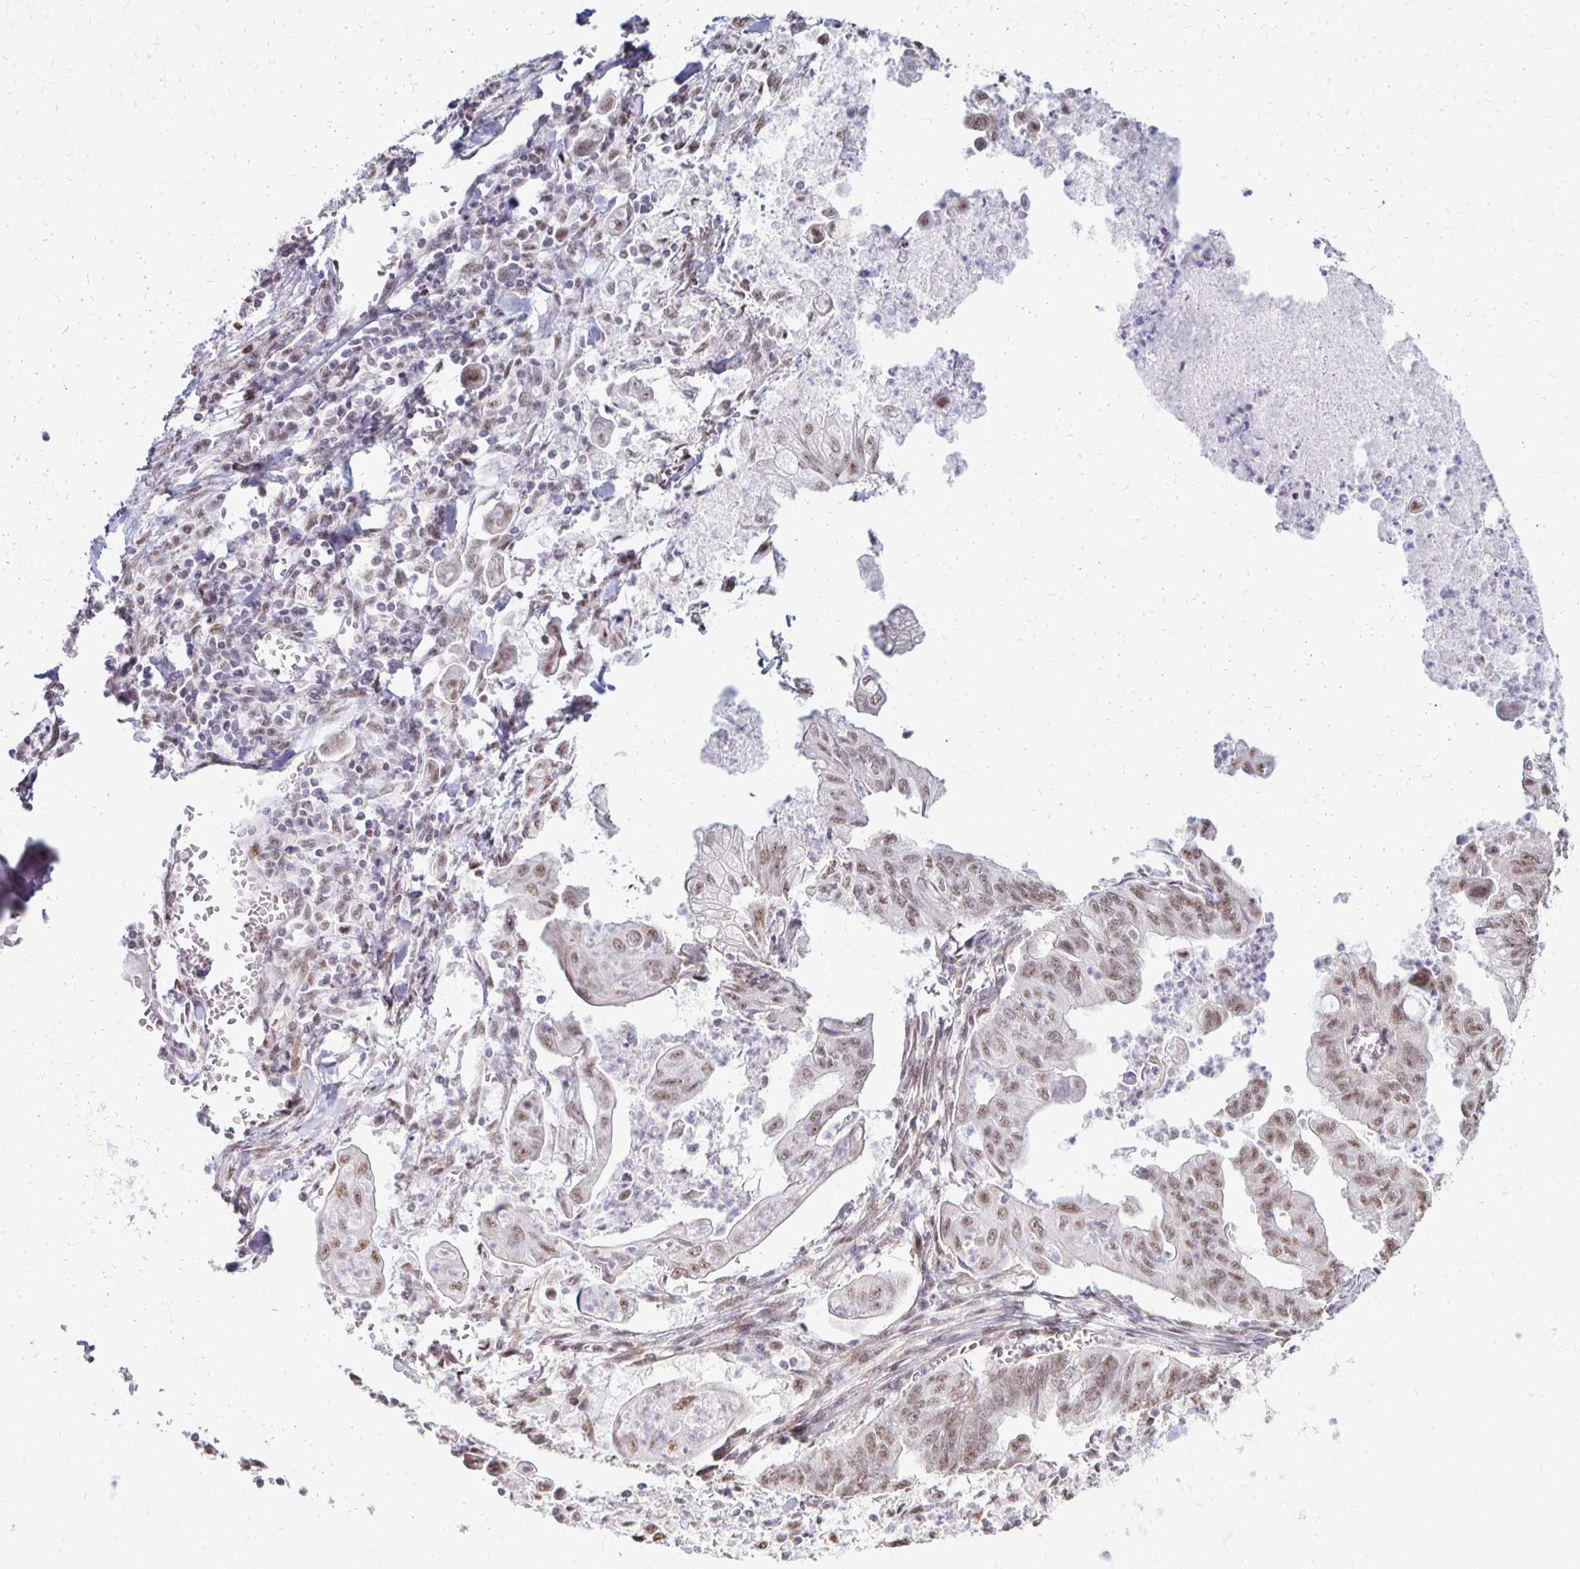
{"staining": {"intensity": "moderate", "quantity": ">75%", "location": "nuclear"}, "tissue": "stomach cancer", "cell_type": "Tumor cells", "image_type": "cancer", "snomed": [{"axis": "morphology", "description": "Adenocarcinoma, NOS"}, {"axis": "topography", "description": "Stomach, upper"}], "caption": "The micrograph exhibits a brown stain indicating the presence of a protein in the nuclear of tumor cells in stomach adenocarcinoma.", "gene": "DAGLA", "patient": {"sex": "male", "age": 80}}